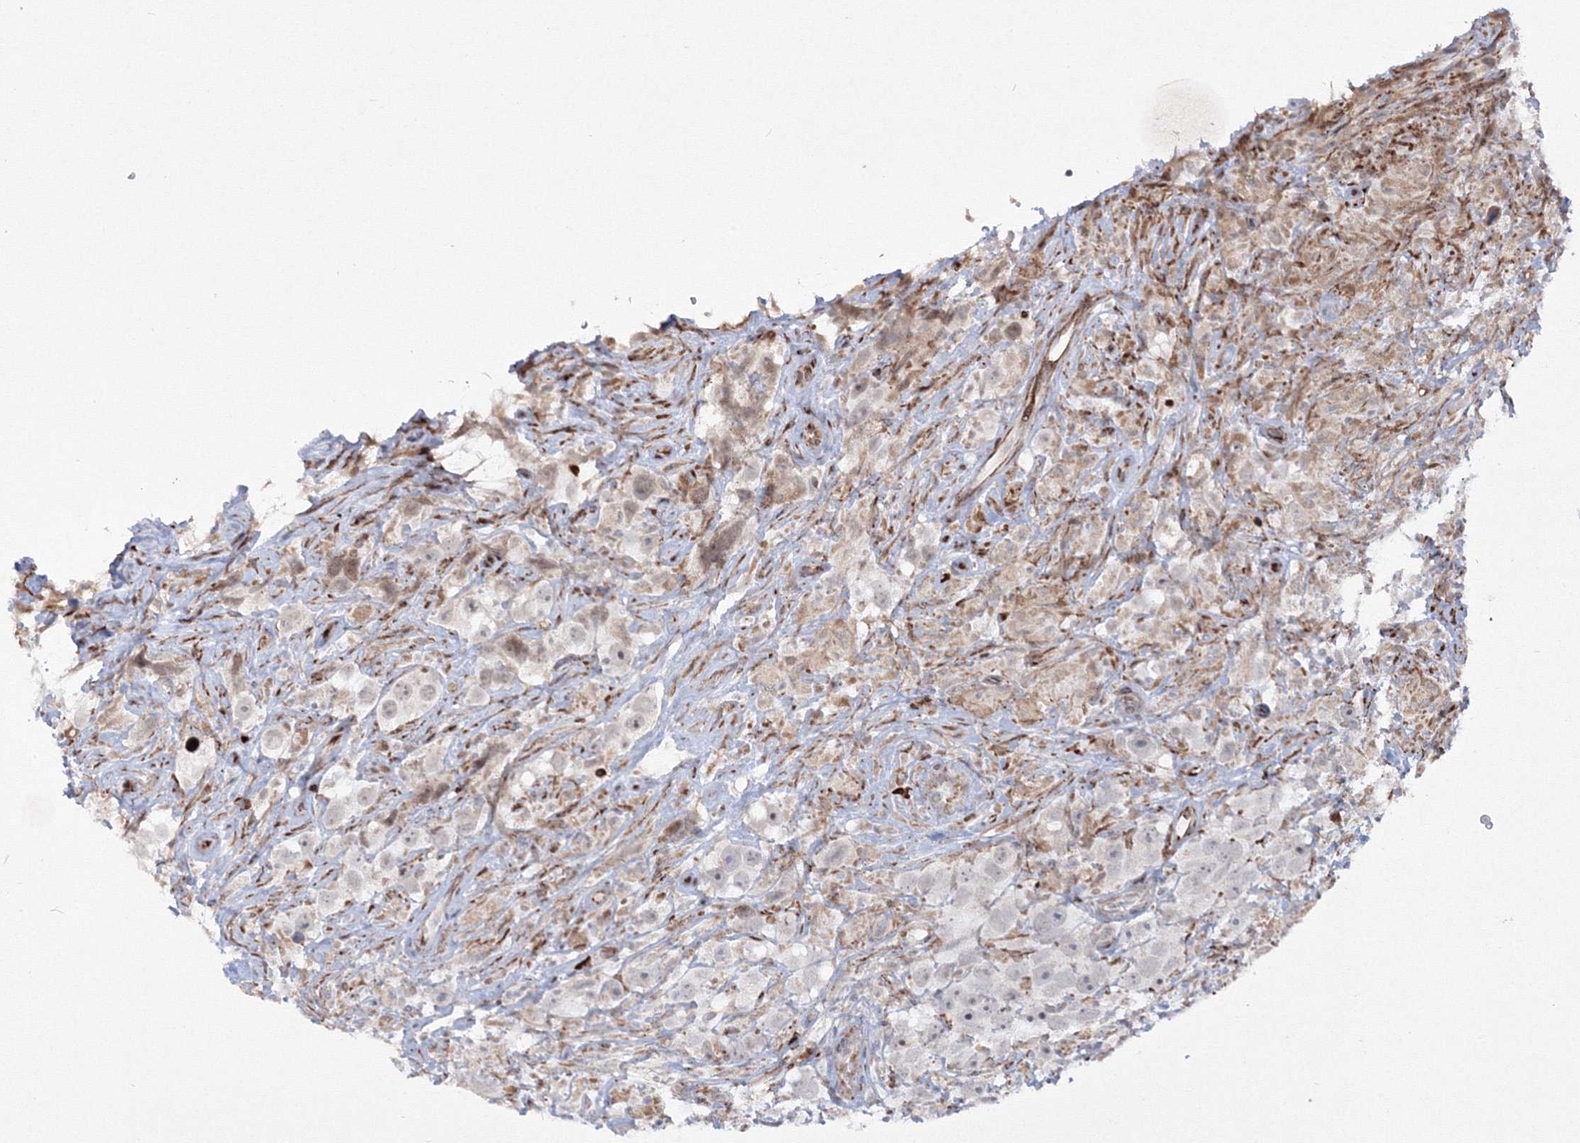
{"staining": {"intensity": "negative", "quantity": "none", "location": "none"}, "tissue": "testis cancer", "cell_type": "Tumor cells", "image_type": "cancer", "snomed": [{"axis": "morphology", "description": "Seminoma, NOS"}, {"axis": "topography", "description": "Testis"}], "caption": "The immunohistochemistry (IHC) micrograph has no significant expression in tumor cells of seminoma (testis) tissue.", "gene": "EFCAB12", "patient": {"sex": "male", "age": 49}}